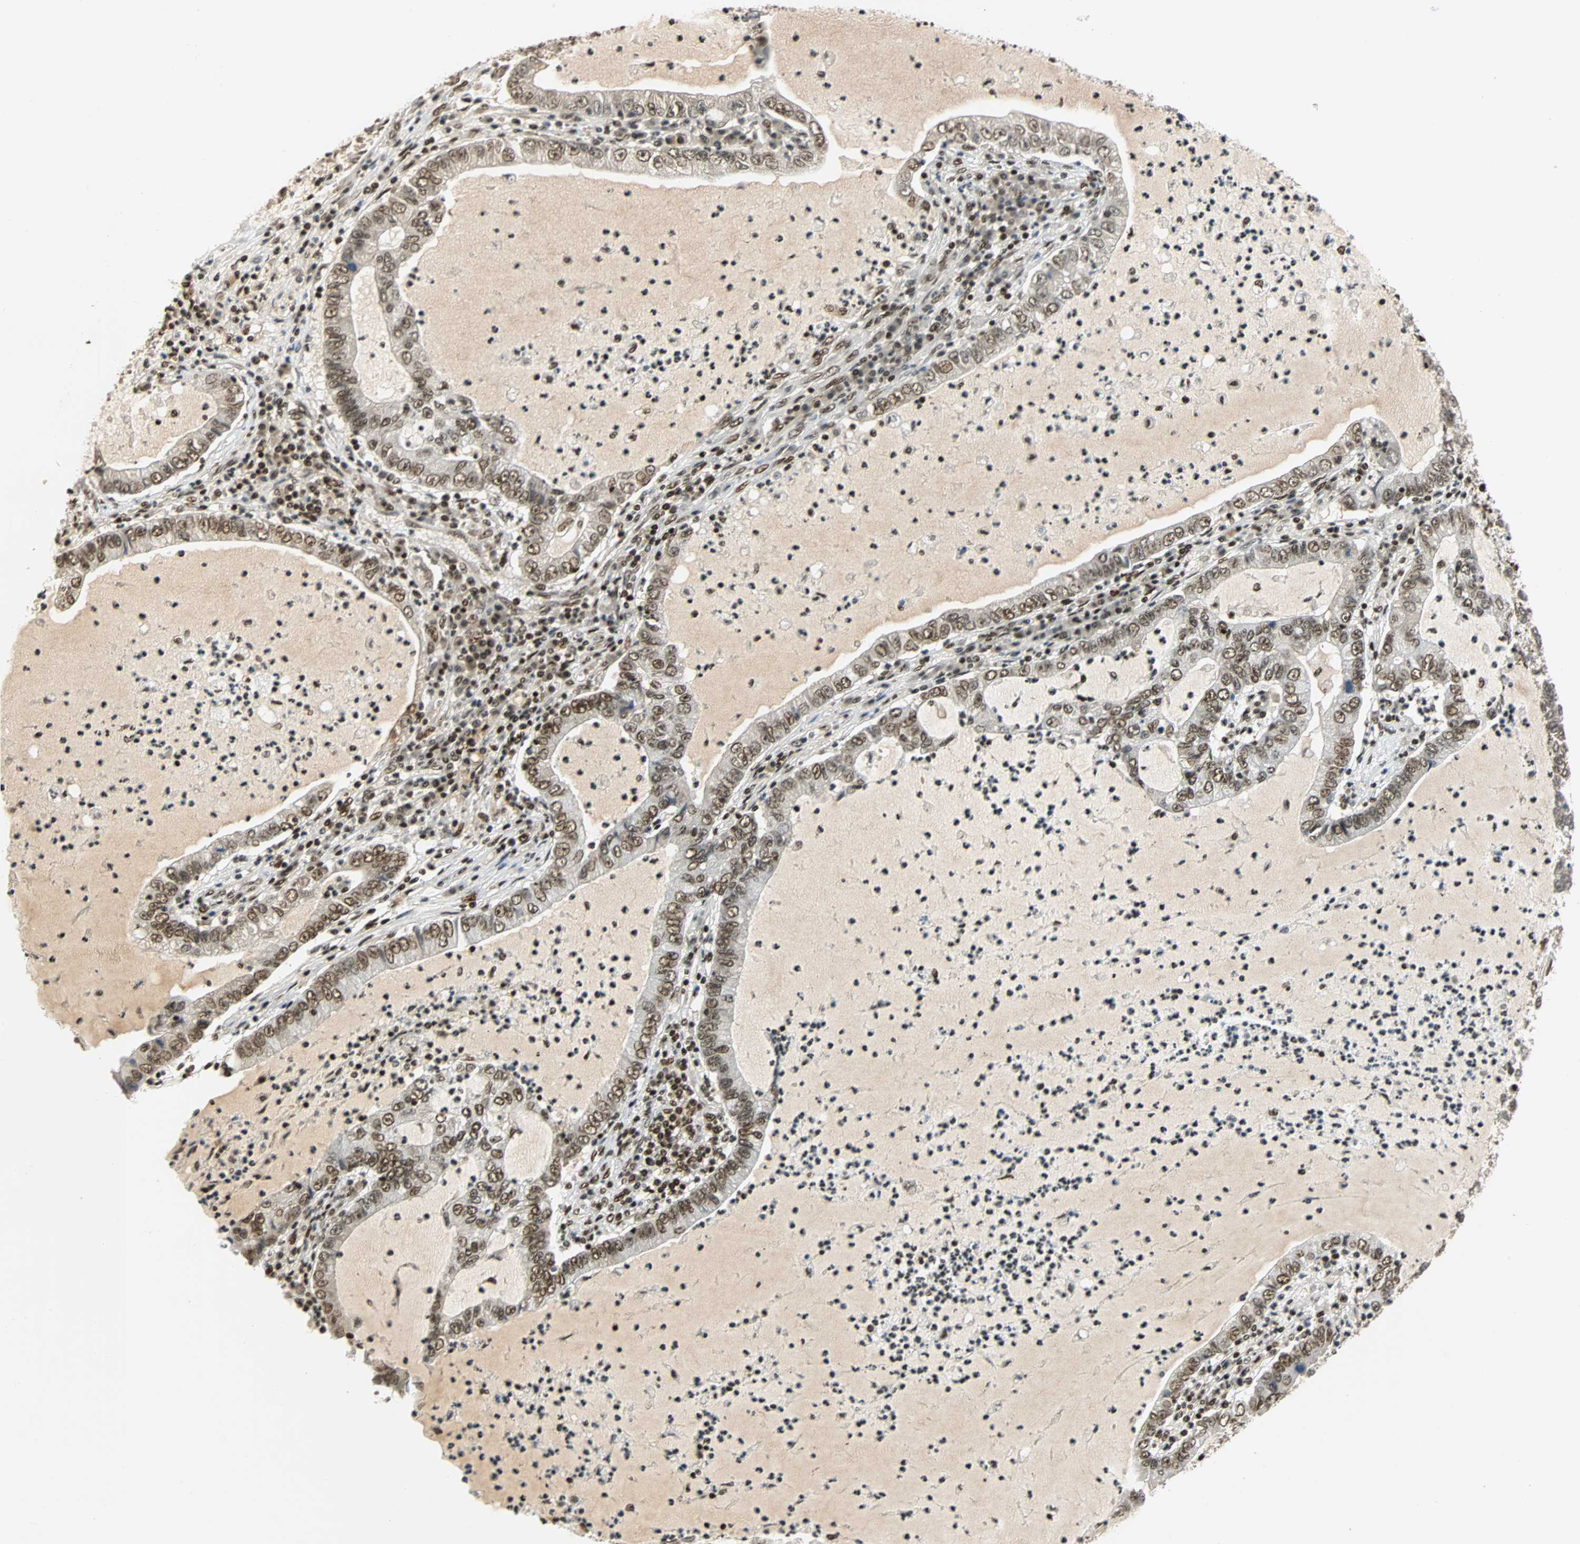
{"staining": {"intensity": "weak", "quantity": "25%-75%", "location": "nuclear"}, "tissue": "lung cancer", "cell_type": "Tumor cells", "image_type": "cancer", "snomed": [{"axis": "morphology", "description": "Adenocarcinoma, NOS"}, {"axis": "topography", "description": "Lung"}], "caption": "Brown immunohistochemical staining in lung cancer exhibits weak nuclear expression in approximately 25%-75% of tumor cells. (DAB (3,3'-diaminobenzidine) = brown stain, brightfield microscopy at high magnification).", "gene": "CDK12", "patient": {"sex": "female", "age": 51}}